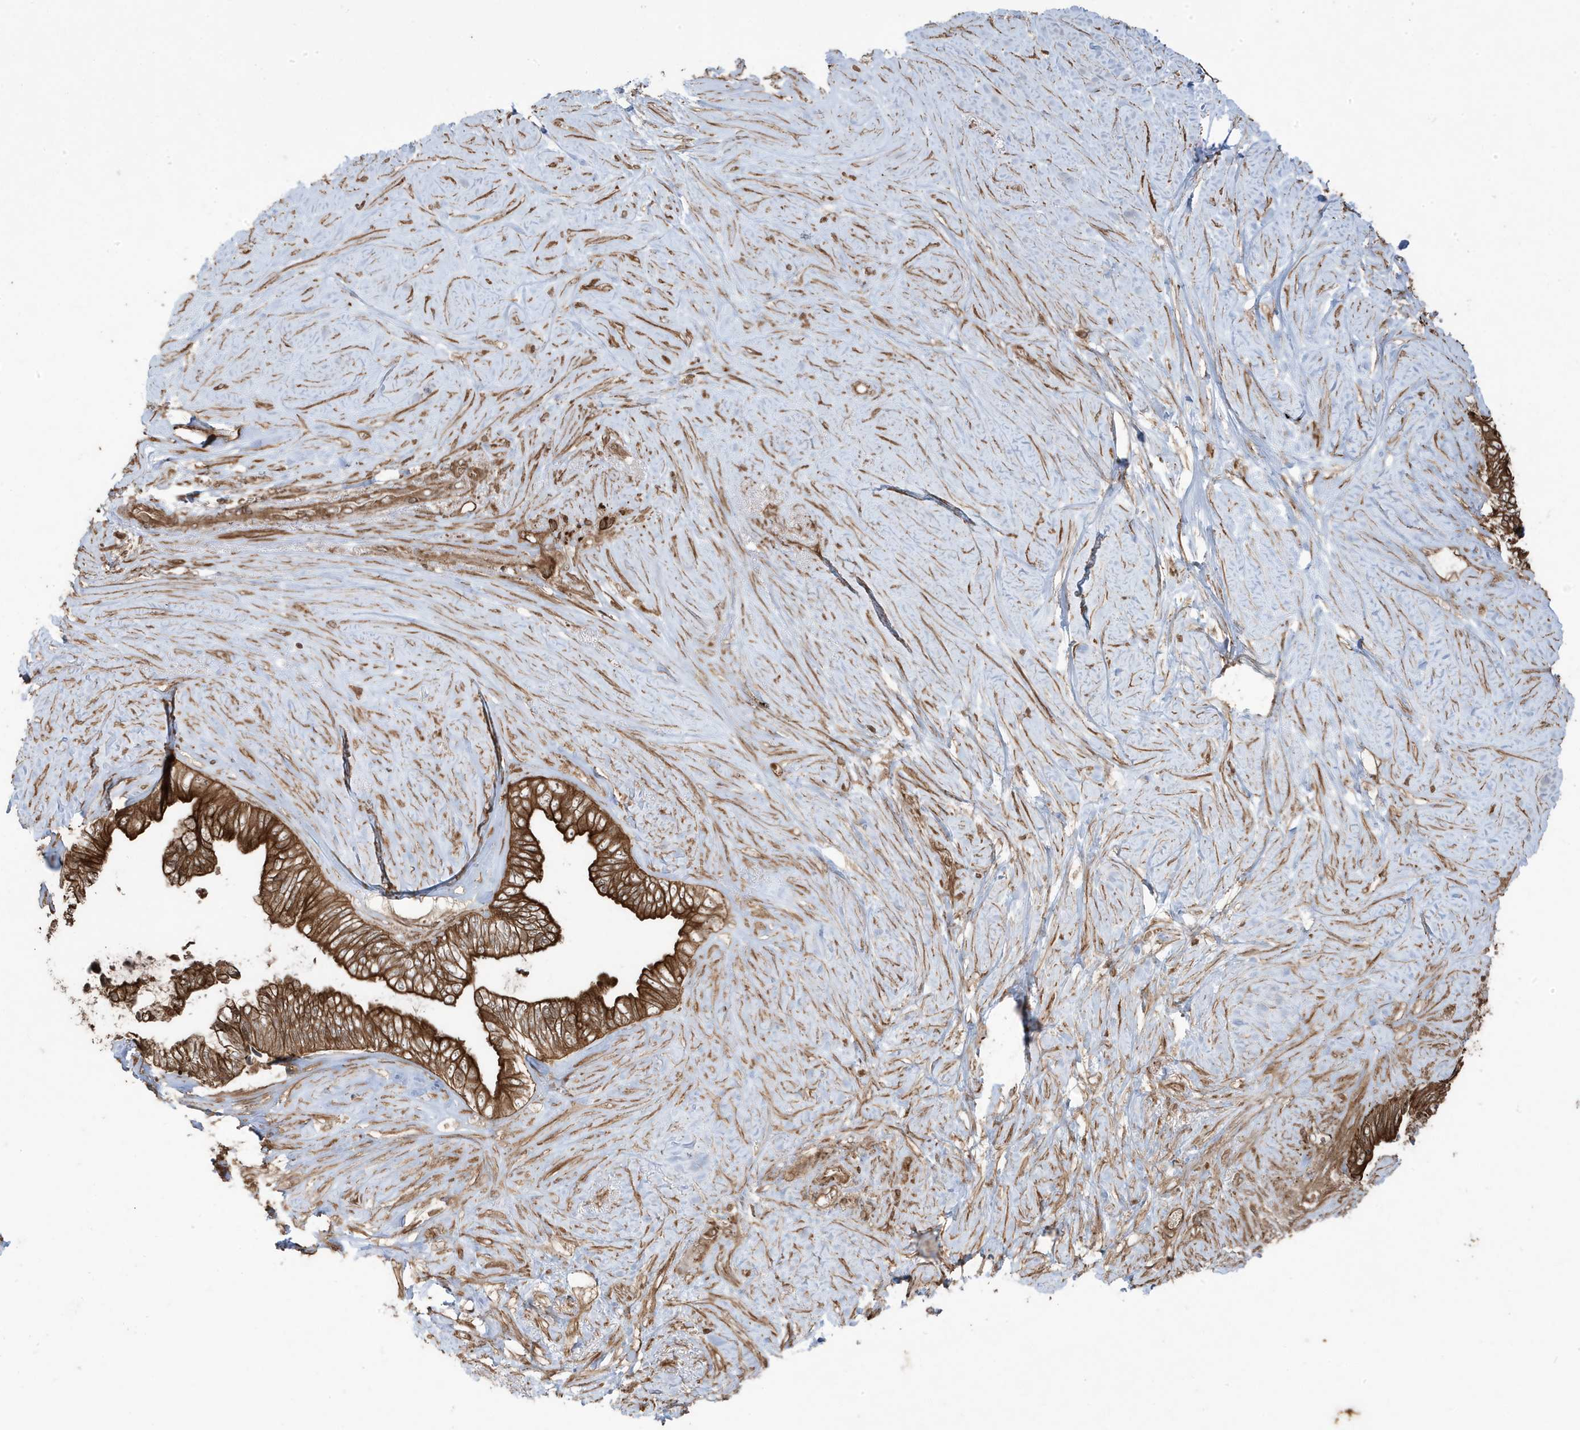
{"staining": {"intensity": "strong", "quantity": ">75%", "location": "cytoplasmic/membranous"}, "tissue": "pancreatic cancer", "cell_type": "Tumor cells", "image_type": "cancer", "snomed": [{"axis": "morphology", "description": "Adenocarcinoma, NOS"}, {"axis": "topography", "description": "Pancreas"}], "caption": "Immunohistochemistry (IHC) histopathology image of neoplastic tissue: human pancreatic adenocarcinoma stained using immunohistochemistry shows high levels of strong protein expression localized specifically in the cytoplasmic/membranous of tumor cells, appearing as a cytoplasmic/membranous brown color.", "gene": "ASAP1", "patient": {"sex": "female", "age": 72}}